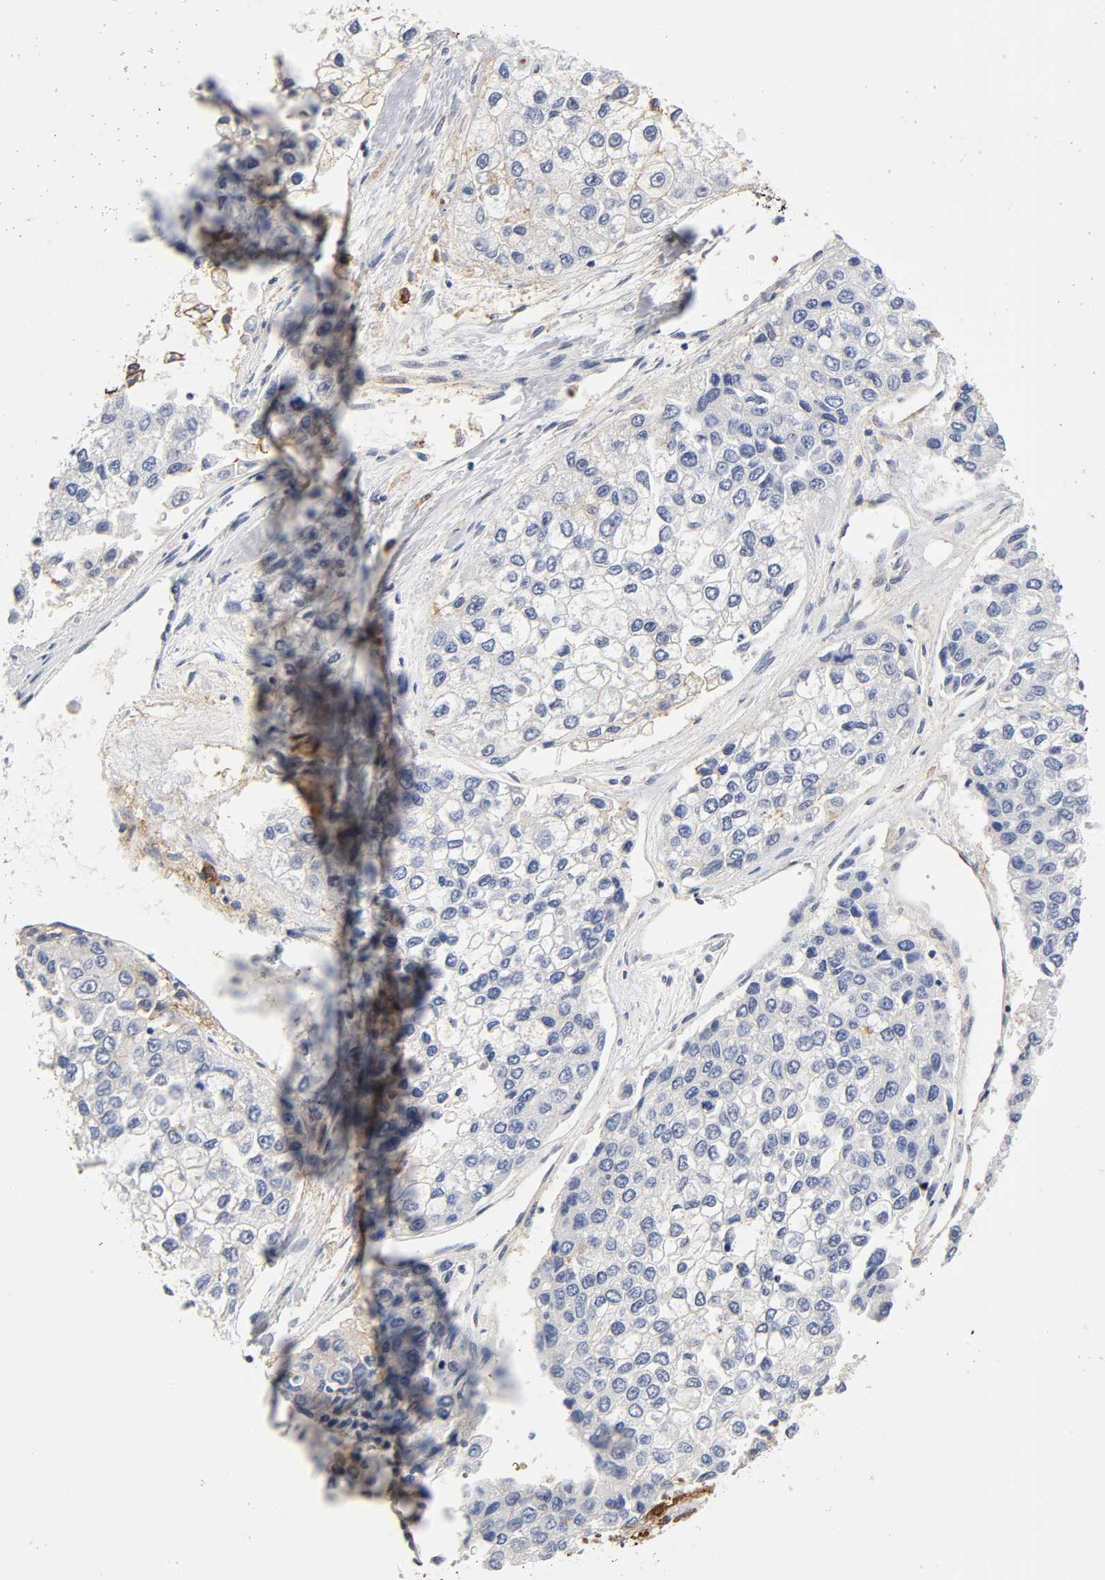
{"staining": {"intensity": "strong", "quantity": "<25%", "location": "cytoplasmic/membranous"}, "tissue": "liver cancer", "cell_type": "Tumor cells", "image_type": "cancer", "snomed": [{"axis": "morphology", "description": "Carcinoma, Hepatocellular, NOS"}, {"axis": "topography", "description": "Liver"}], "caption": "Hepatocellular carcinoma (liver) stained with a protein marker demonstrates strong staining in tumor cells.", "gene": "ICAM1", "patient": {"sex": "female", "age": 66}}